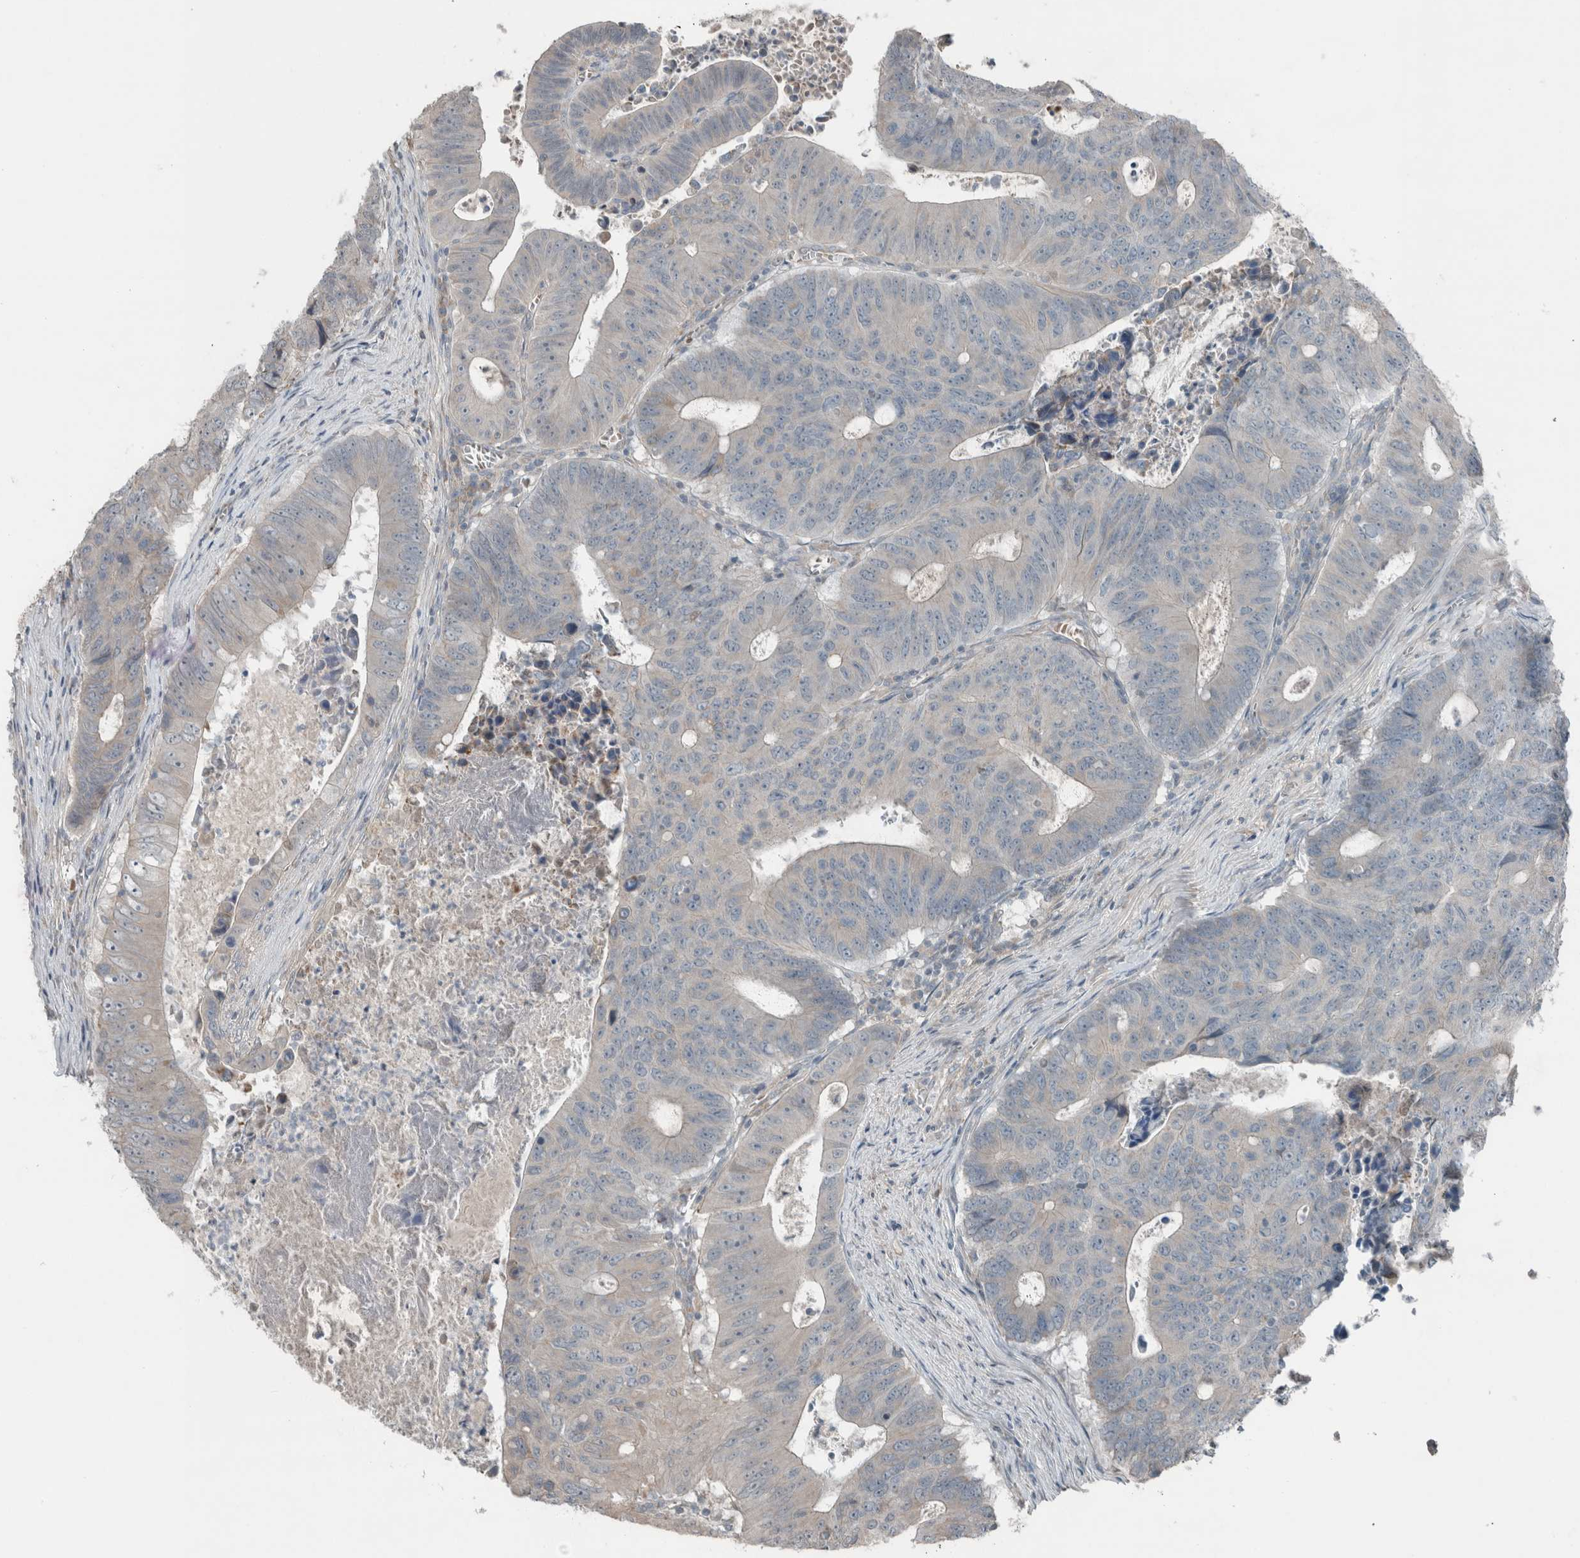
{"staining": {"intensity": "negative", "quantity": "none", "location": "none"}, "tissue": "colorectal cancer", "cell_type": "Tumor cells", "image_type": "cancer", "snomed": [{"axis": "morphology", "description": "Adenocarcinoma, NOS"}, {"axis": "topography", "description": "Colon"}], "caption": "Tumor cells are negative for brown protein staining in adenocarcinoma (colorectal). (Immunohistochemistry (ihc), brightfield microscopy, high magnification).", "gene": "JADE2", "patient": {"sex": "male", "age": 87}}